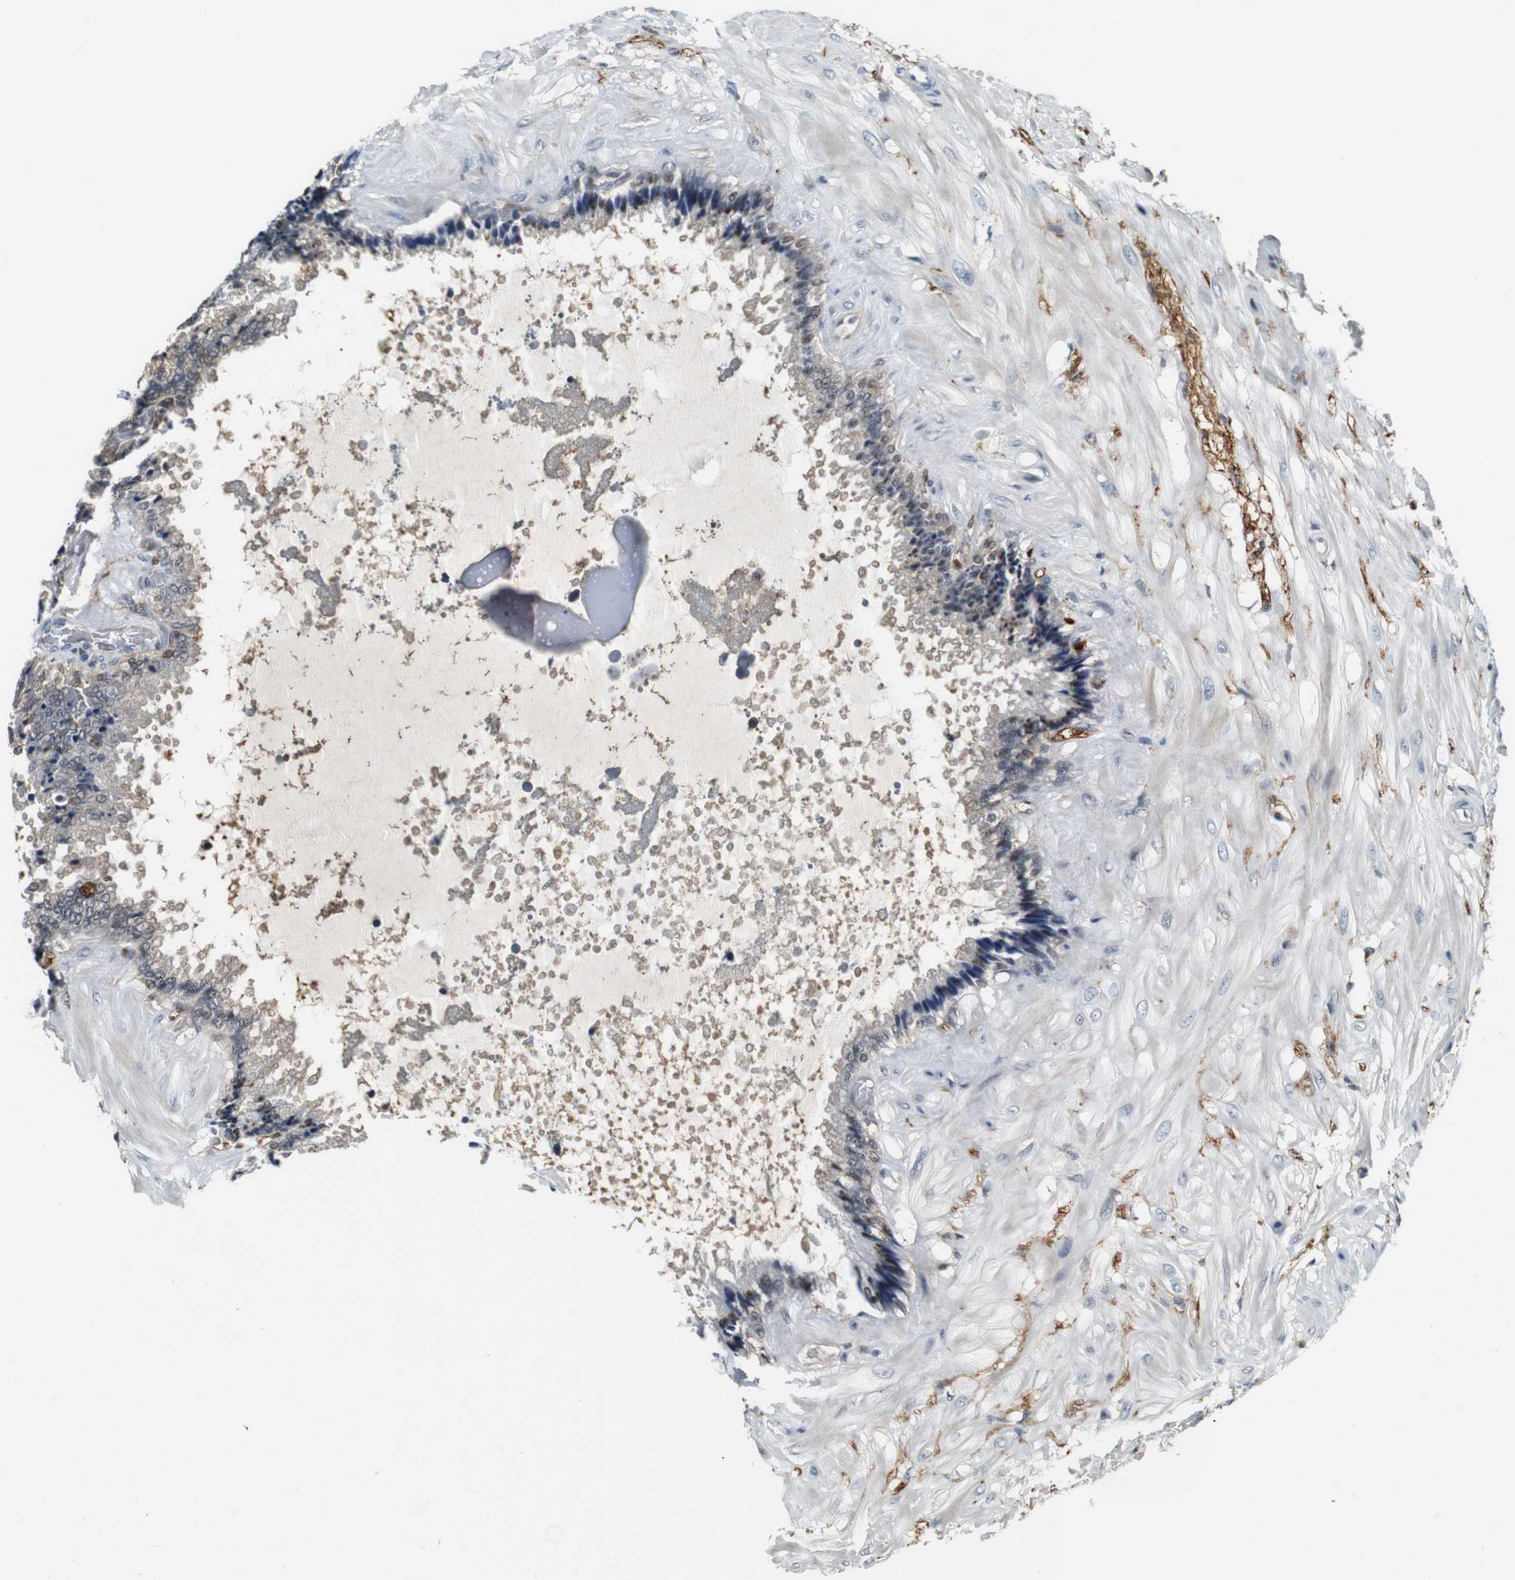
{"staining": {"intensity": "moderate", "quantity": "25%-75%", "location": "cytoplasmic/membranous,nuclear"}, "tissue": "seminal vesicle", "cell_type": "Glandular cells", "image_type": "normal", "snomed": [{"axis": "morphology", "description": "Normal tissue, NOS"}, {"axis": "topography", "description": "Seminal veicle"}], "caption": "Immunohistochemical staining of unremarkable seminal vesicle exhibits 25%-75% levels of moderate cytoplasmic/membranous,nuclear protein staining in approximately 25%-75% of glandular cells.", "gene": "LXN", "patient": {"sex": "male", "age": 46}}